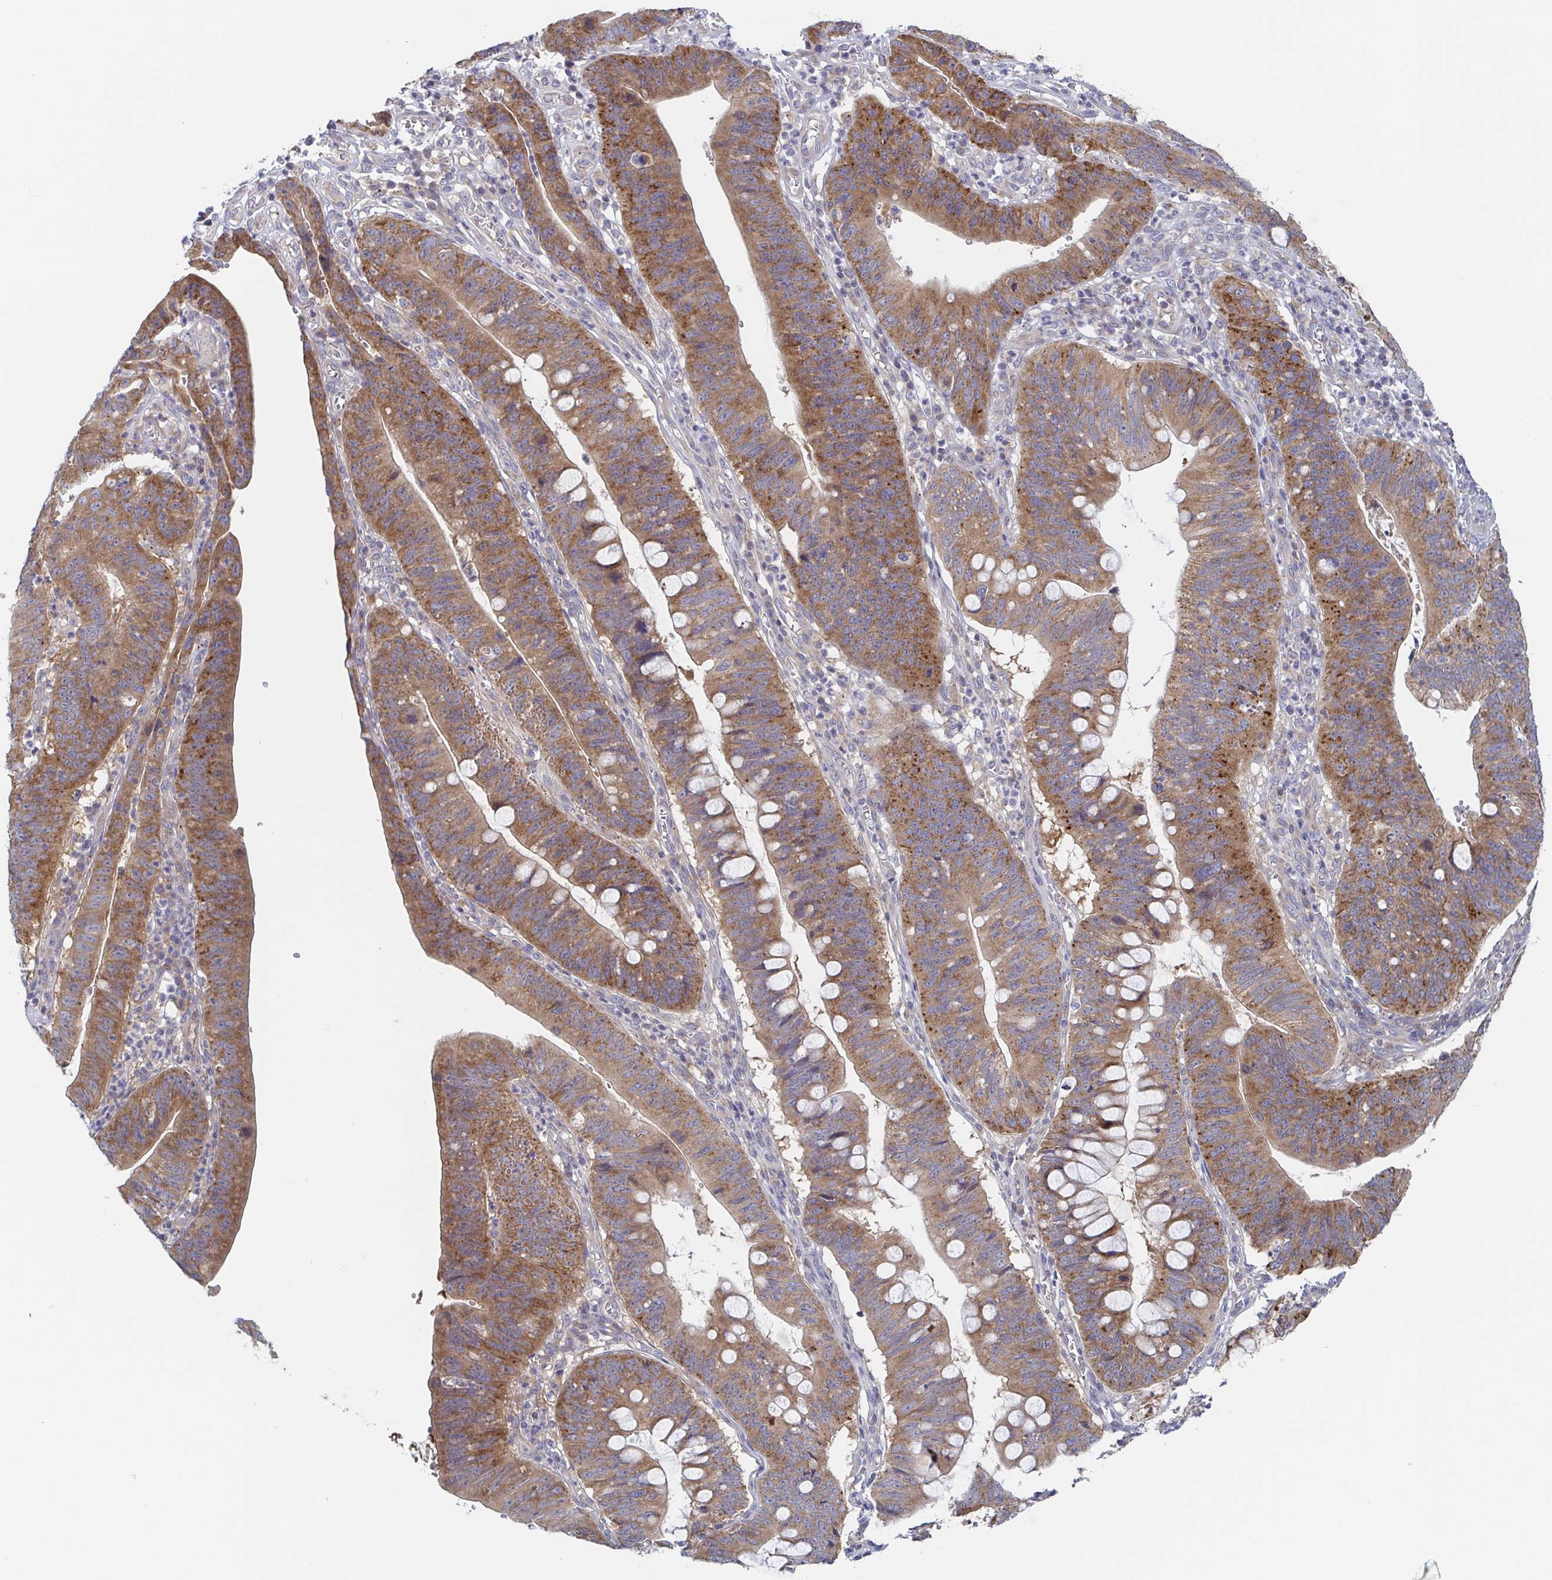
{"staining": {"intensity": "moderate", "quantity": ">75%", "location": "cytoplasmic/membranous"}, "tissue": "stomach cancer", "cell_type": "Tumor cells", "image_type": "cancer", "snomed": [{"axis": "morphology", "description": "Adenocarcinoma, NOS"}, {"axis": "topography", "description": "Stomach"}], "caption": "A brown stain highlights moderate cytoplasmic/membranous expression of a protein in human stomach adenocarcinoma tumor cells.", "gene": "TUFT1", "patient": {"sex": "male", "age": 59}}